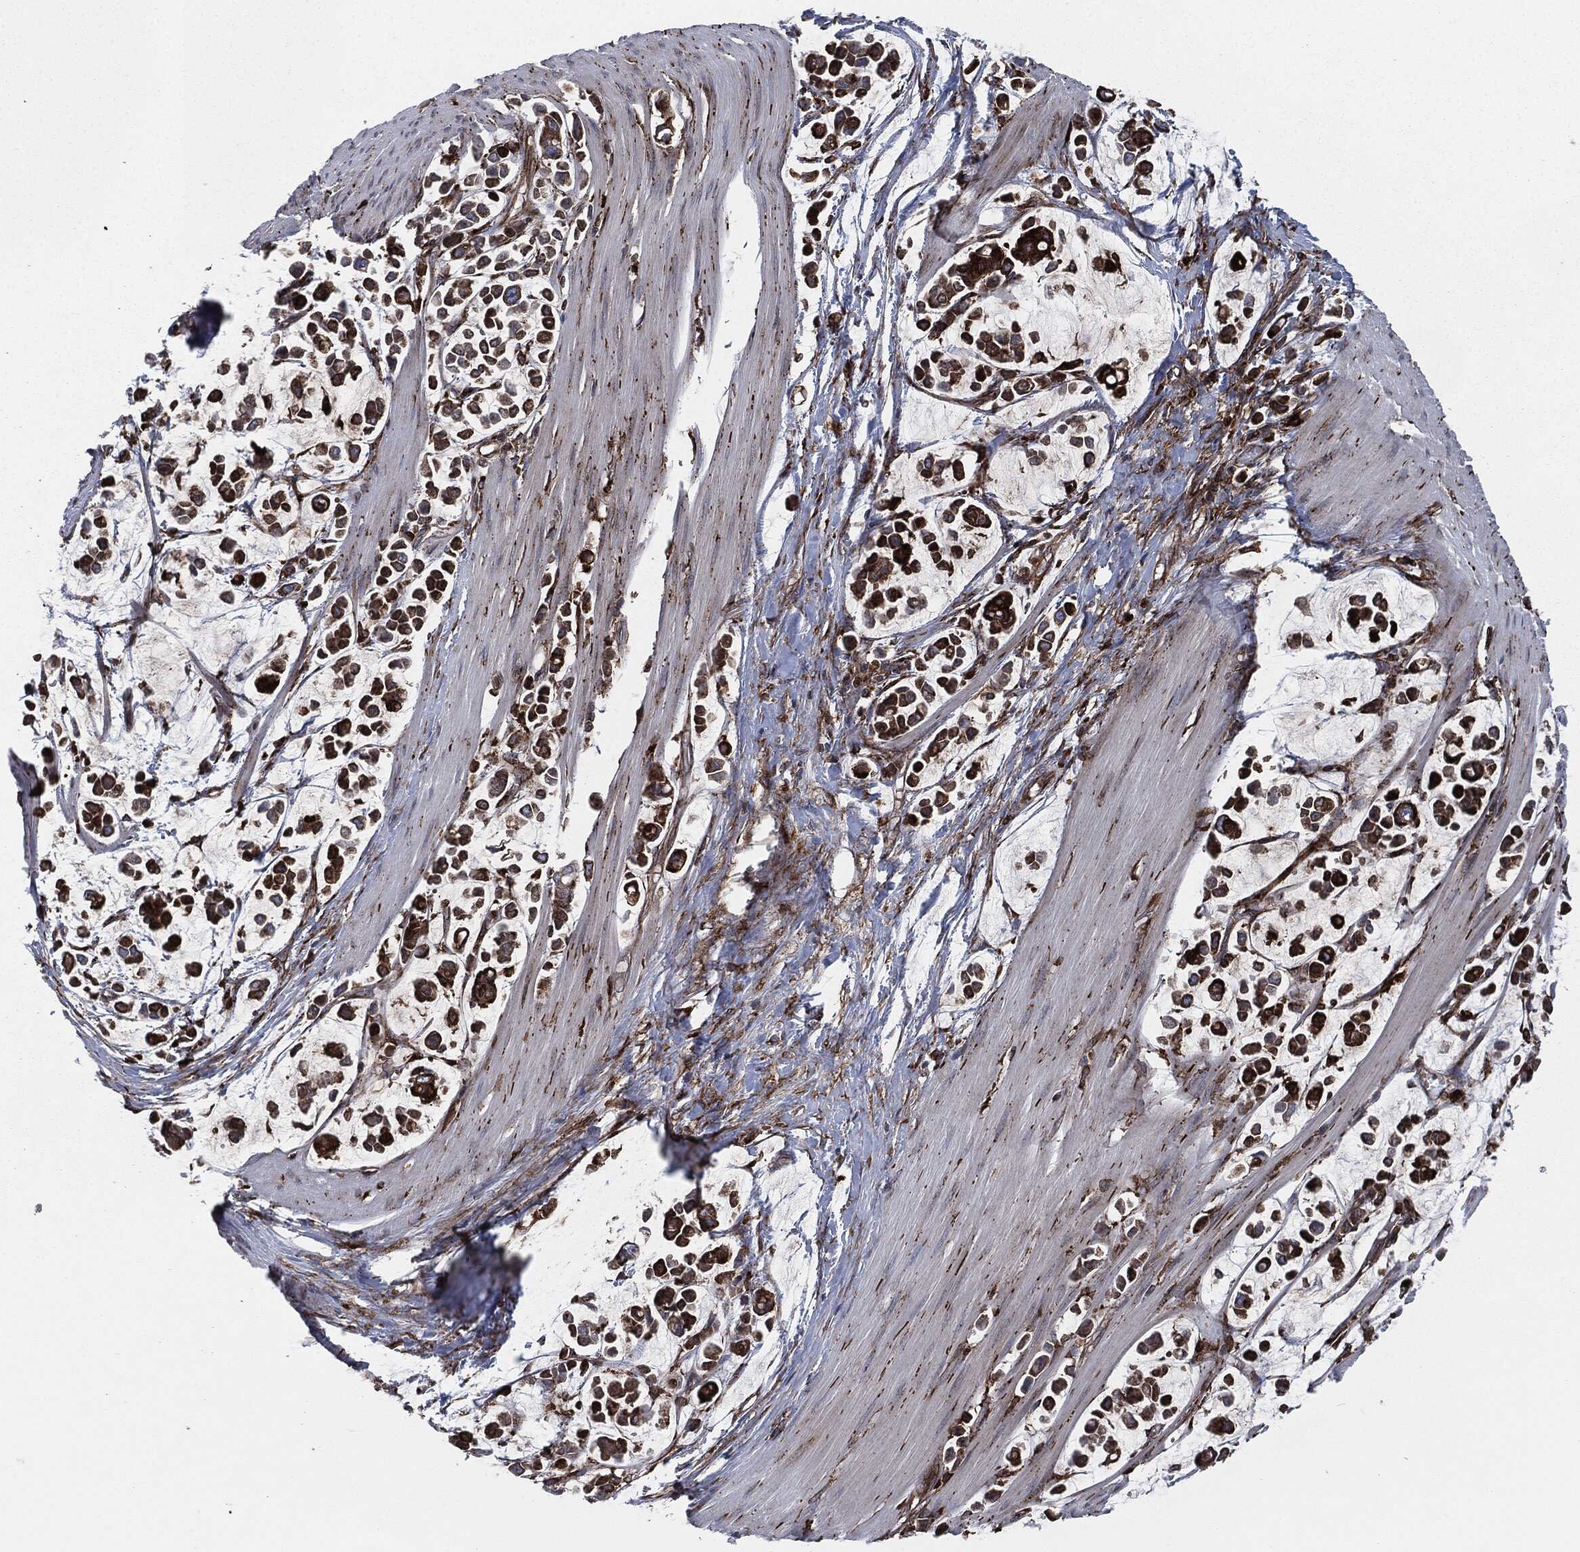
{"staining": {"intensity": "strong", "quantity": ">75%", "location": "cytoplasmic/membranous"}, "tissue": "stomach cancer", "cell_type": "Tumor cells", "image_type": "cancer", "snomed": [{"axis": "morphology", "description": "Adenocarcinoma, NOS"}, {"axis": "topography", "description": "Stomach"}], "caption": "Approximately >75% of tumor cells in stomach cancer reveal strong cytoplasmic/membranous protein expression as visualized by brown immunohistochemical staining.", "gene": "CALR", "patient": {"sex": "male", "age": 82}}